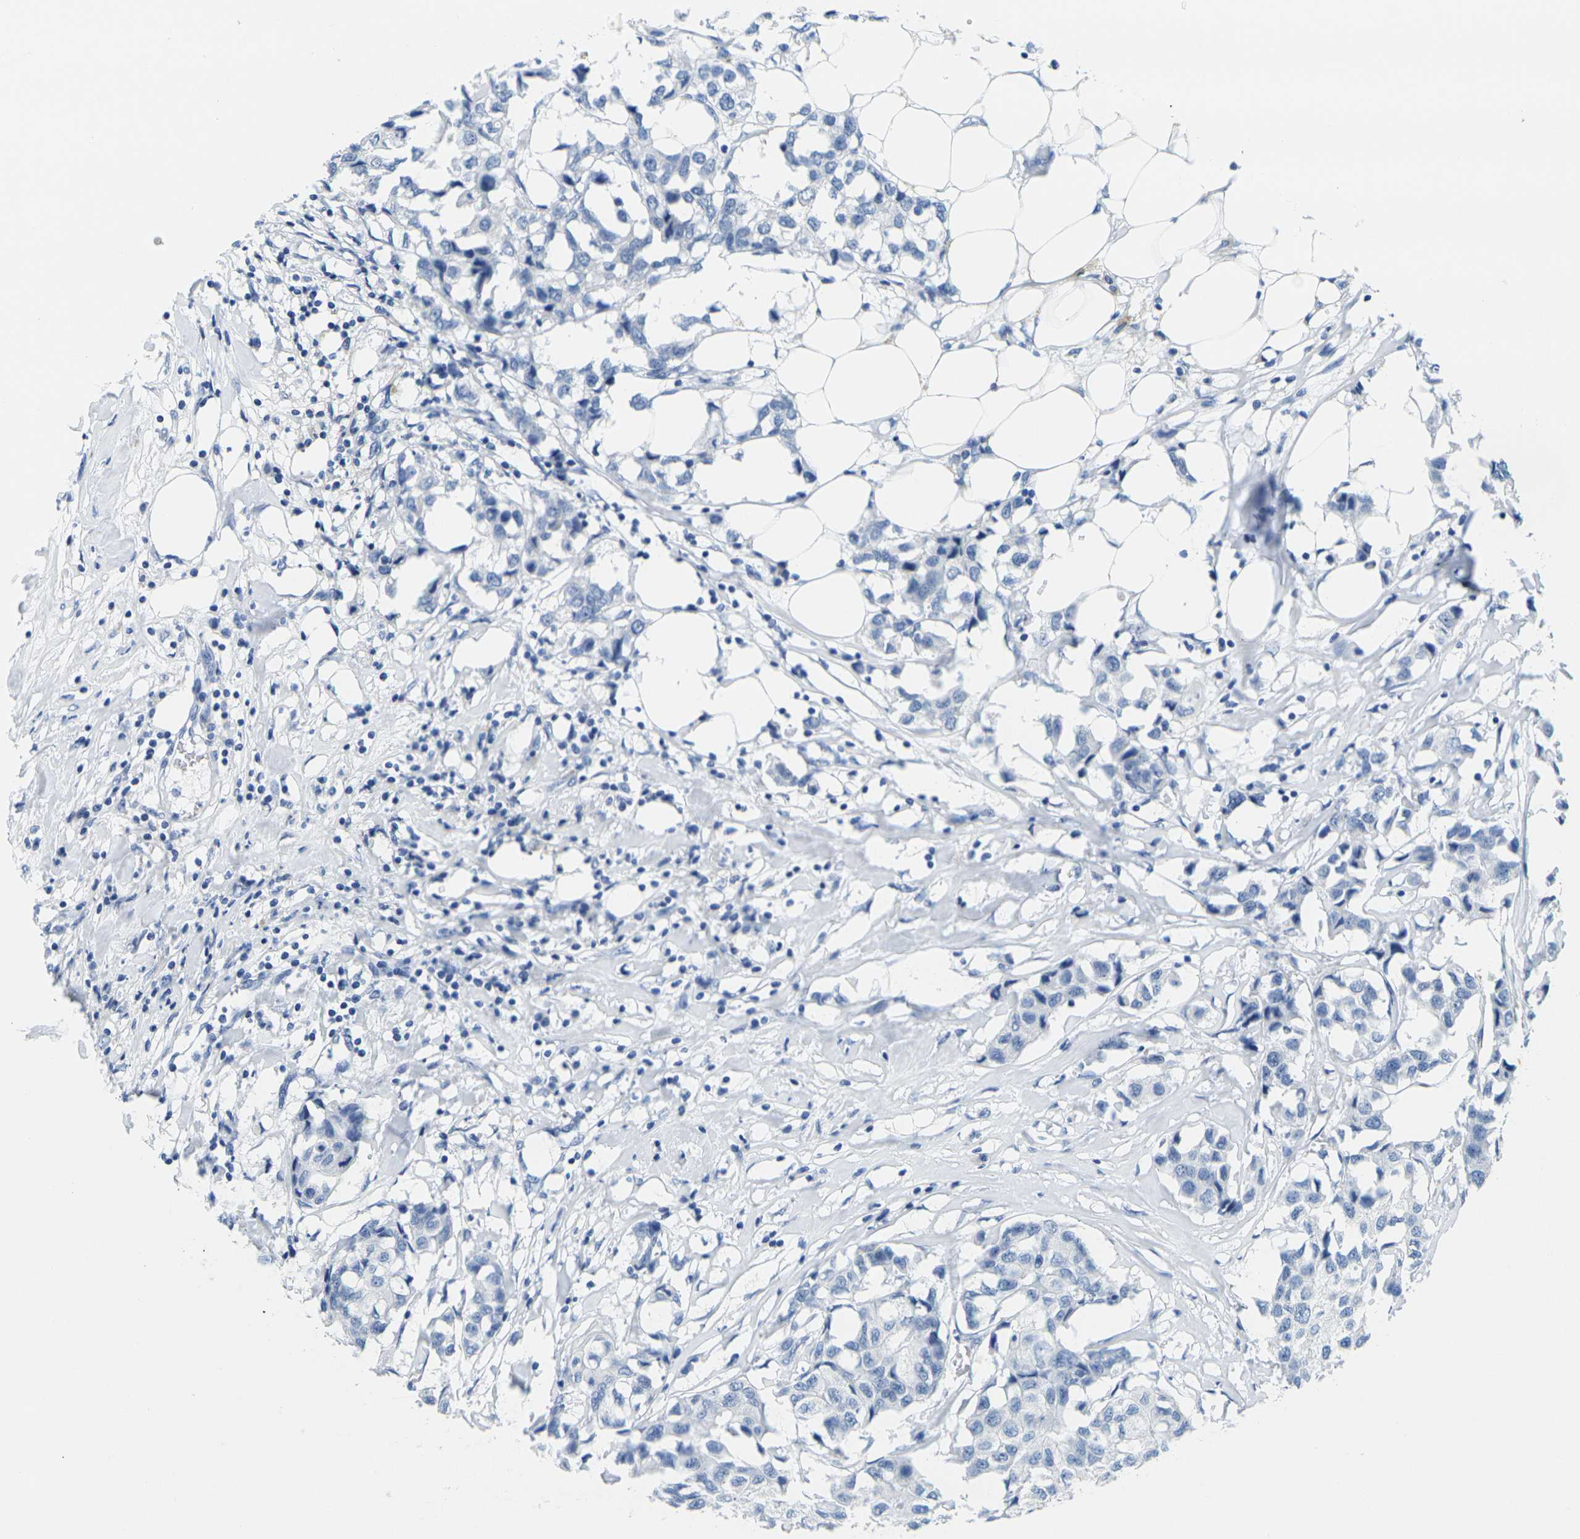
{"staining": {"intensity": "negative", "quantity": "none", "location": "none"}, "tissue": "breast cancer", "cell_type": "Tumor cells", "image_type": "cancer", "snomed": [{"axis": "morphology", "description": "Duct carcinoma"}, {"axis": "topography", "description": "Breast"}], "caption": "Immunohistochemistry image of neoplastic tissue: breast cancer stained with DAB (3,3'-diaminobenzidine) displays no significant protein positivity in tumor cells. The staining is performed using DAB brown chromogen with nuclei counter-stained in using hematoxylin.", "gene": "FAM3D", "patient": {"sex": "female", "age": 80}}